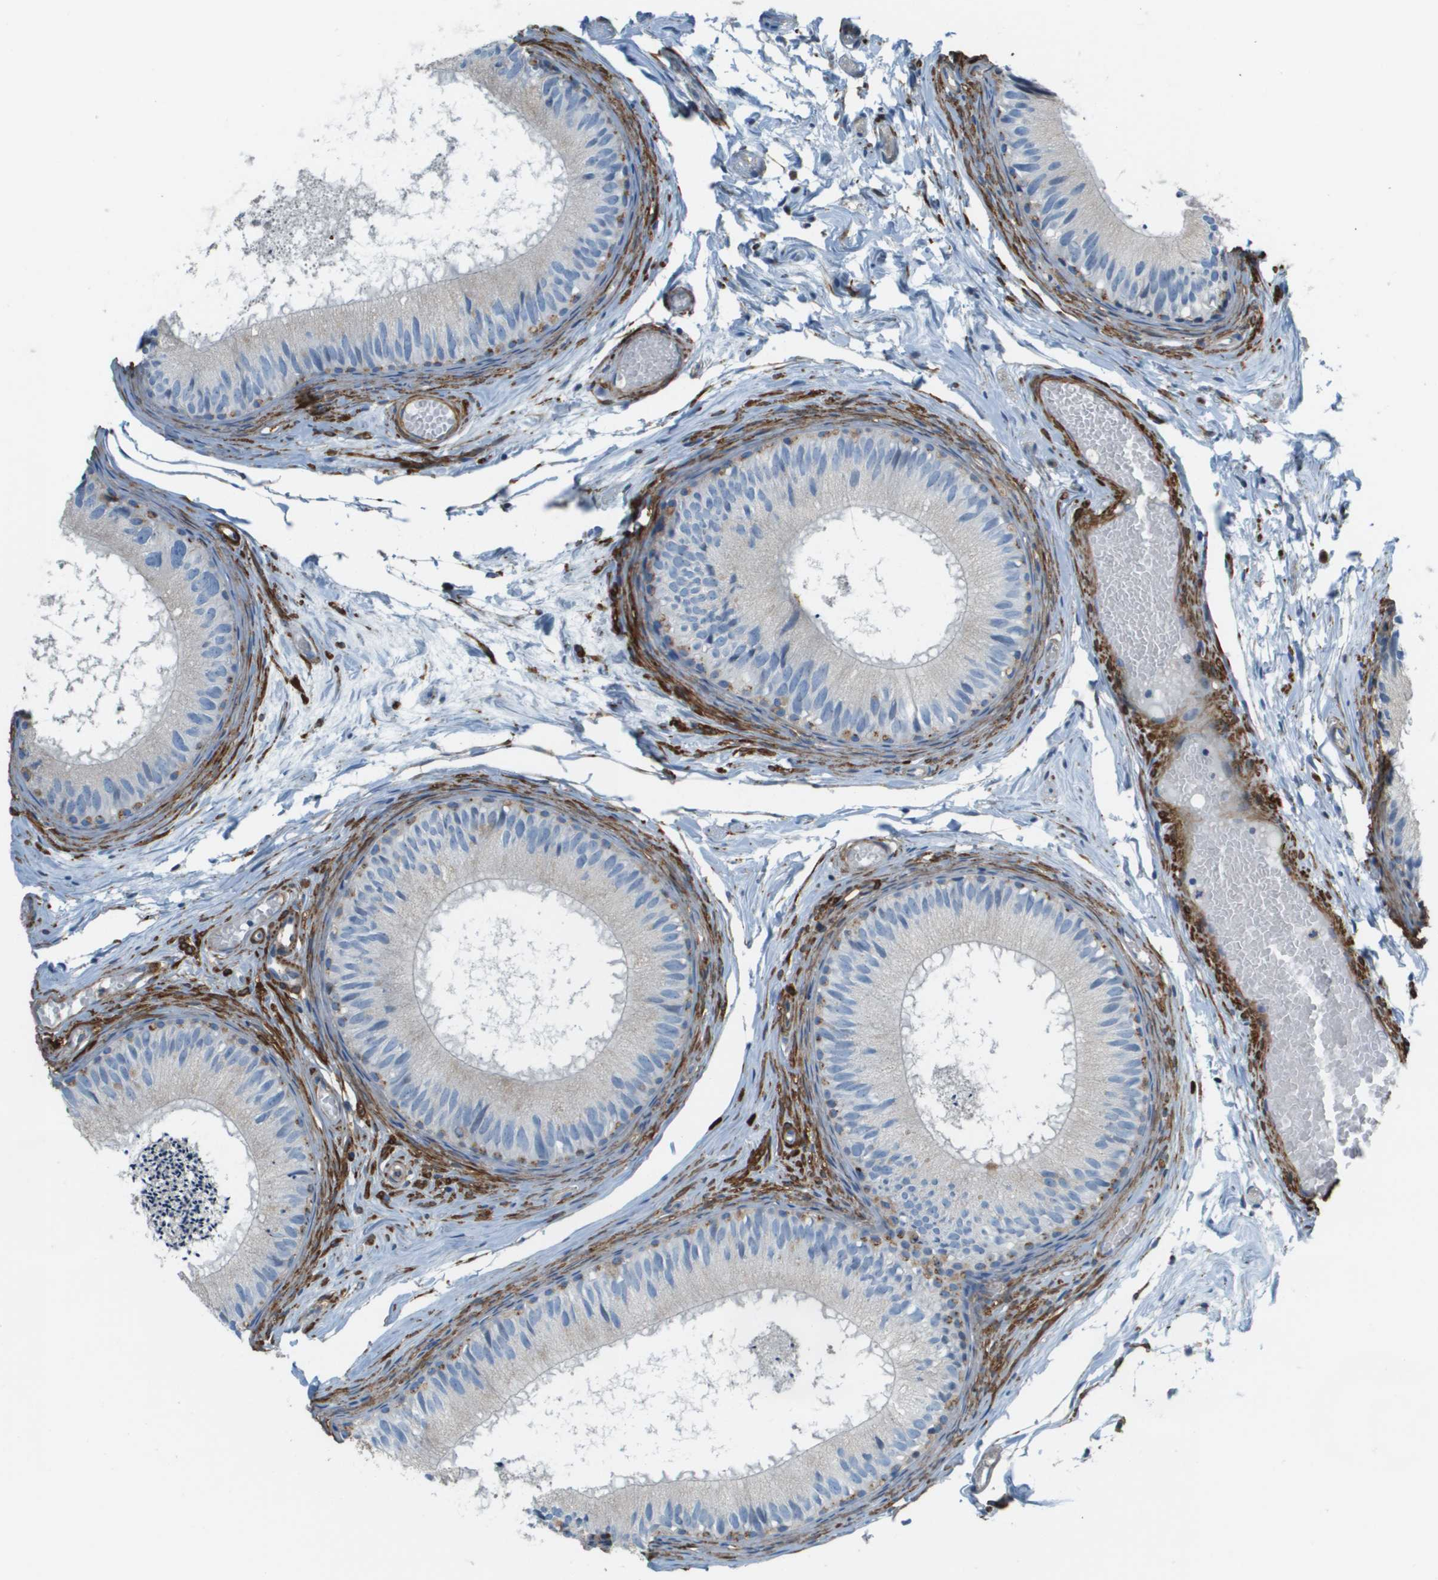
{"staining": {"intensity": "negative", "quantity": "none", "location": "none"}, "tissue": "epididymis", "cell_type": "Glandular cells", "image_type": "normal", "snomed": [{"axis": "morphology", "description": "Normal tissue, NOS"}, {"axis": "topography", "description": "Epididymis"}], "caption": "Glandular cells are negative for protein expression in normal human epididymis. (DAB (3,3'-diaminobenzidine) immunohistochemistry (IHC) with hematoxylin counter stain).", "gene": "MYH11", "patient": {"sex": "male", "age": 46}}